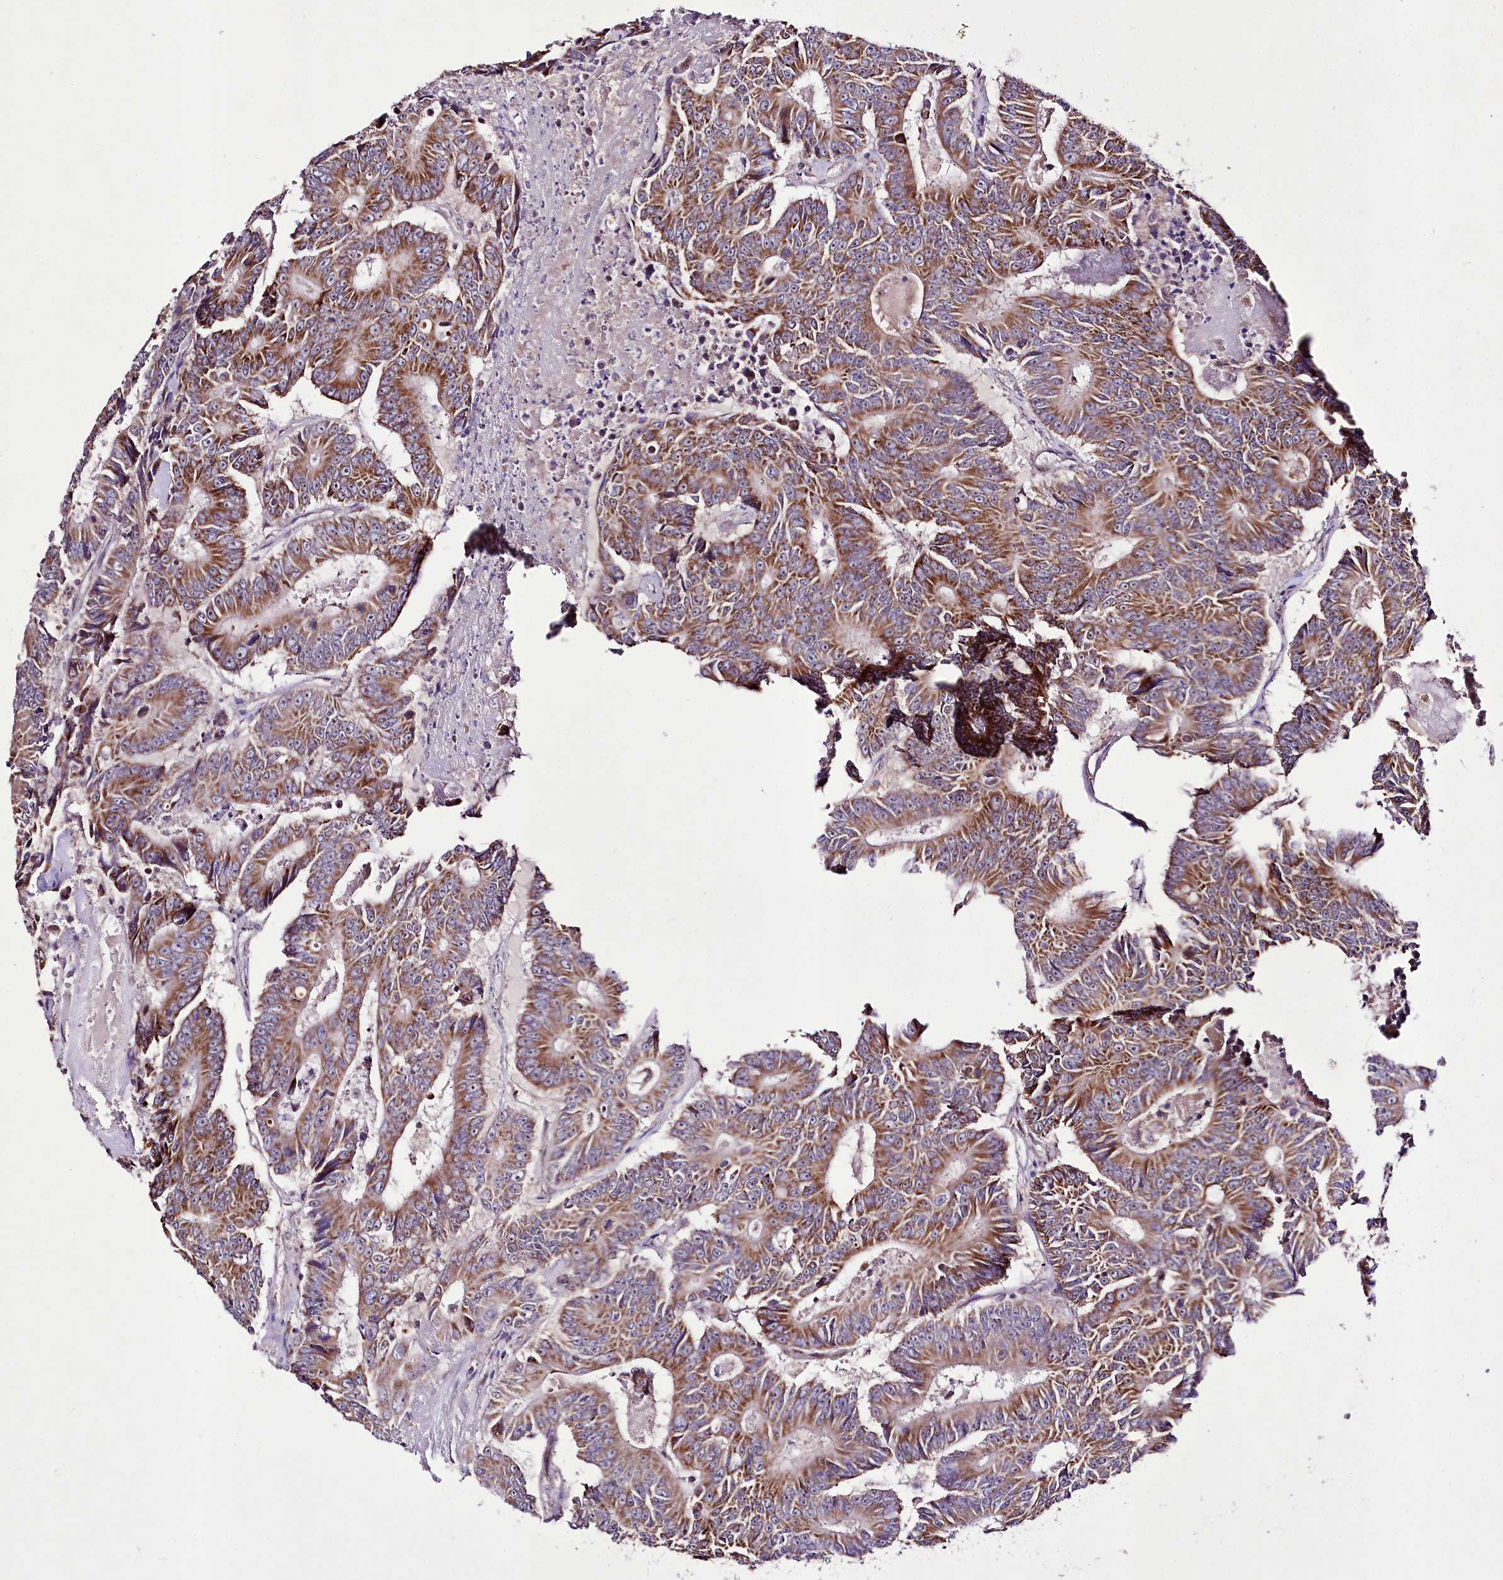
{"staining": {"intensity": "moderate", "quantity": ">75%", "location": "cytoplasmic/membranous"}, "tissue": "colorectal cancer", "cell_type": "Tumor cells", "image_type": "cancer", "snomed": [{"axis": "morphology", "description": "Adenocarcinoma, NOS"}, {"axis": "topography", "description": "Colon"}], "caption": "About >75% of tumor cells in adenocarcinoma (colorectal) reveal moderate cytoplasmic/membranous protein positivity as visualized by brown immunohistochemical staining.", "gene": "ATE1", "patient": {"sex": "male", "age": 83}}